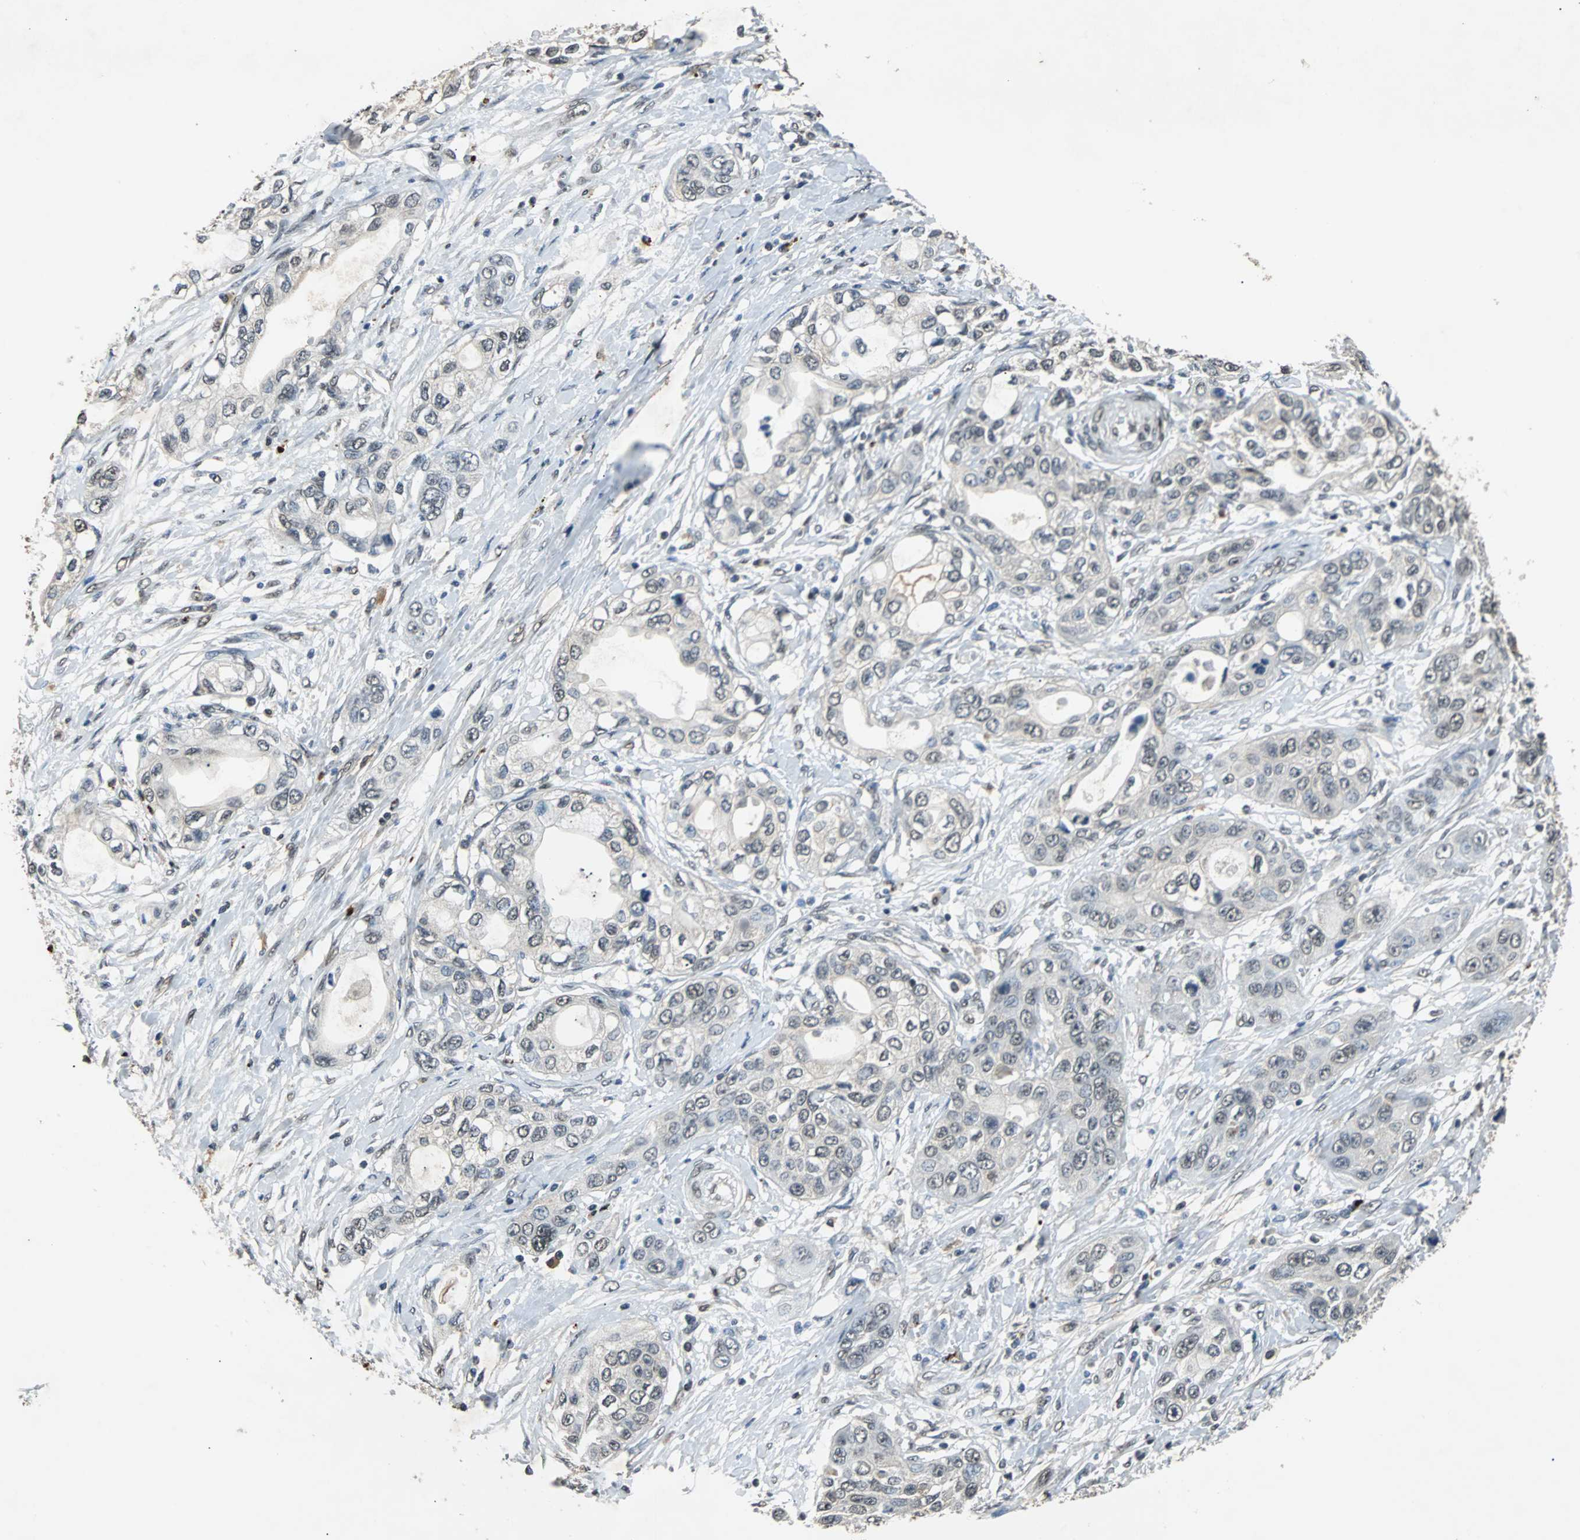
{"staining": {"intensity": "negative", "quantity": "none", "location": "none"}, "tissue": "pancreatic cancer", "cell_type": "Tumor cells", "image_type": "cancer", "snomed": [{"axis": "morphology", "description": "Adenocarcinoma, NOS"}, {"axis": "topography", "description": "Pancreas"}], "caption": "A micrograph of human adenocarcinoma (pancreatic) is negative for staining in tumor cells. (DAB immunohistochemistry visualized using brightfield microscopy, high magnification).", "gene": "PHC1", "patient": {"sex": "female", "age": 70}}